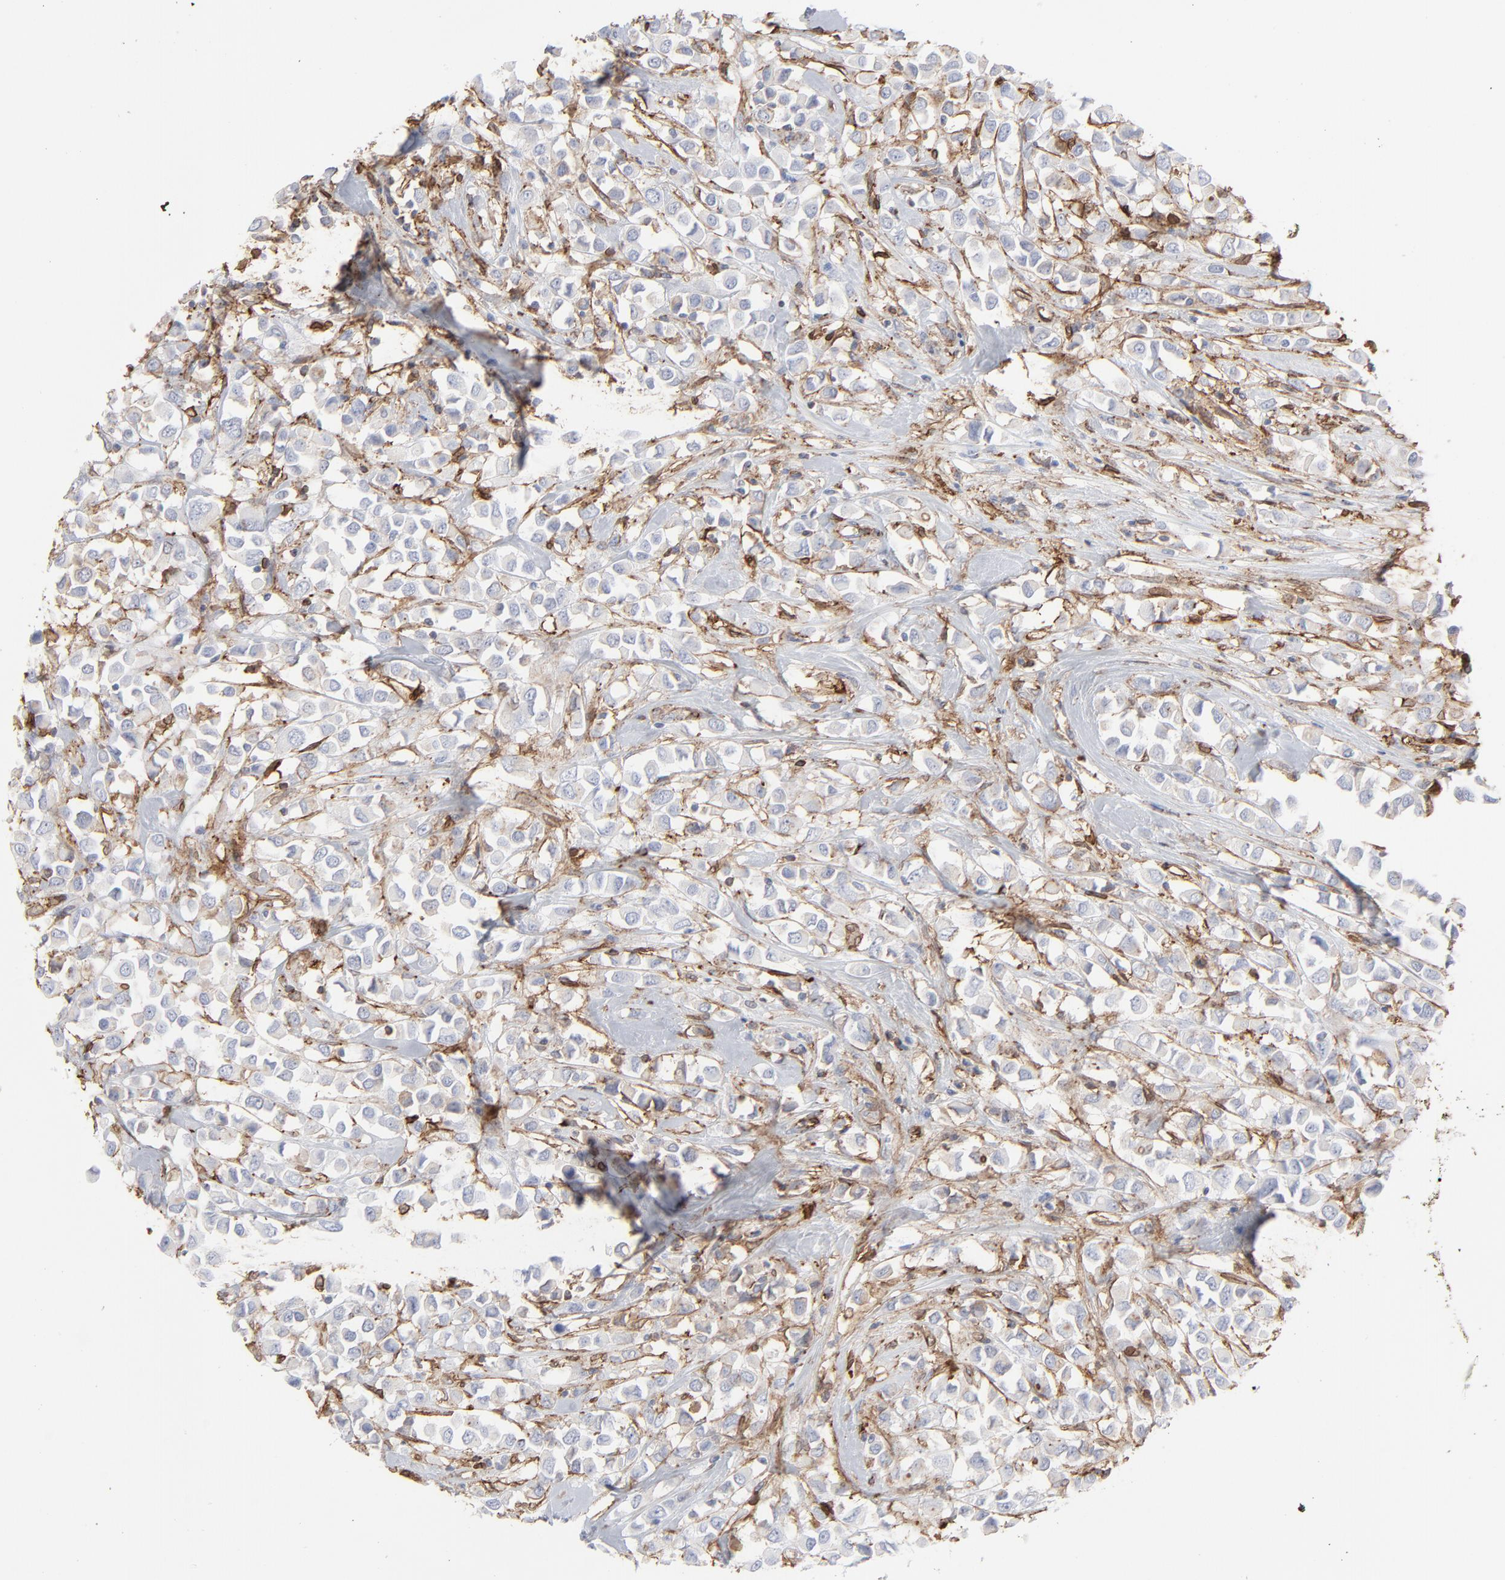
{"staining": {"intensity": "weak", "quantity": "<25%", "location": "cytoplasmic/membranous"}, "tissue": "breast cancer", "cell_type": "Tumor cells", "image_type": "cancer", "snomed": [{"axis": "morphology", "description": "Duct carcinoma"}, {"axis": "topography", "description": "Breast"}], "caption": "High power microscopy photomicrograph of an immunohistochemistry (IHC) micrograph of intraductal carcinoma (breast), revealing no significant staining in tumor cells.", "gene": "ANXA5", "patient": {"sex": "female", "age": 61}}